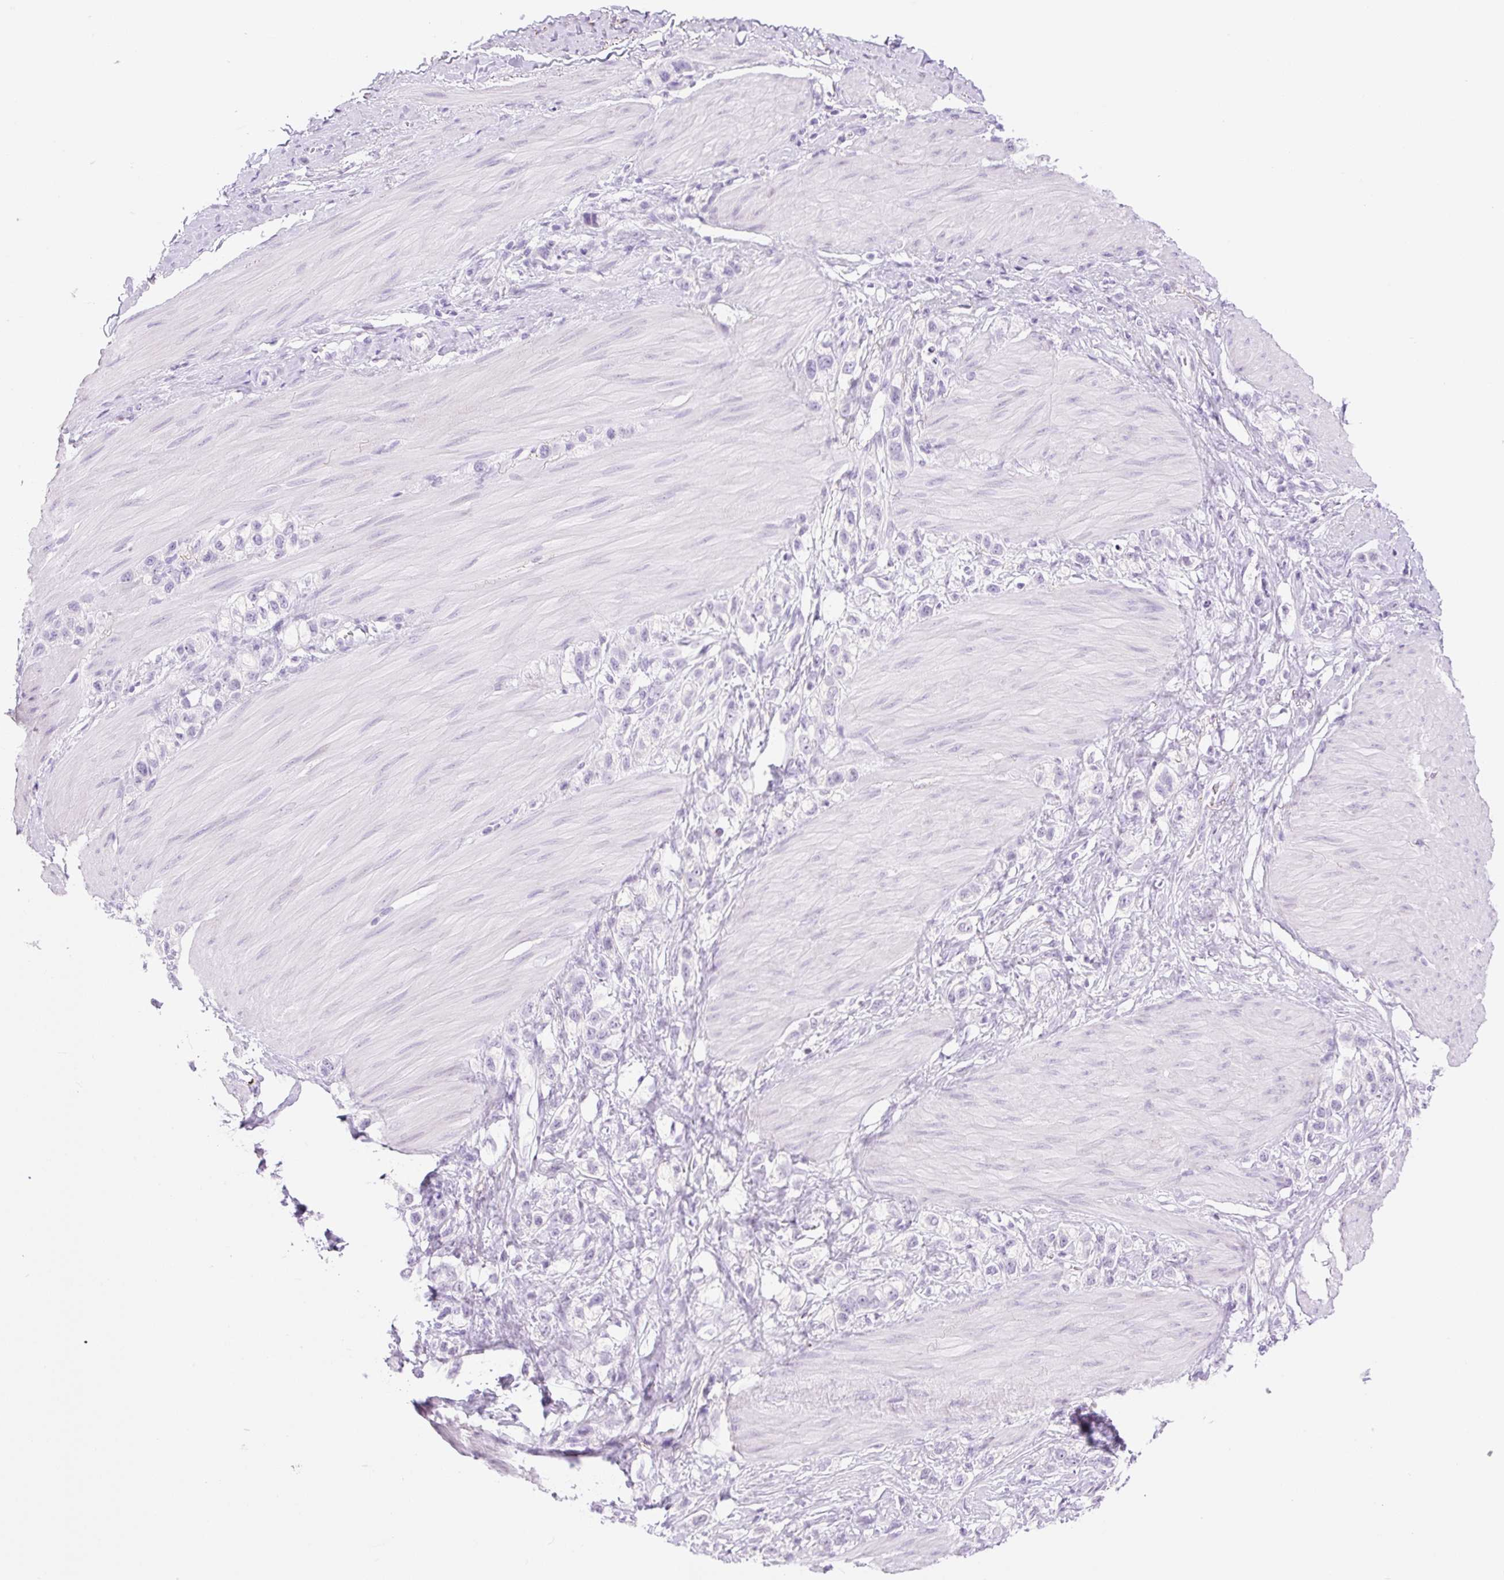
{"staining": {"intensity": "negative", "quantity": "none", "location": "none"}, "tissue": "stomach cancer", "cell_type": "Tumor cells", "image_type": "cancer", "snomed": [{"axis": "morphology", "description": "Adenocarcinoma, NOS"}, {"axis": "topography", "description": "Stomach"}], "caption": "Immunohistochemistry image of human stomach adenocarcinoma stained for a protein (brown), which displays no positivity in tumor cells.", "gene": "SP140L", "patient": {"sex": "female", "age": 65}}